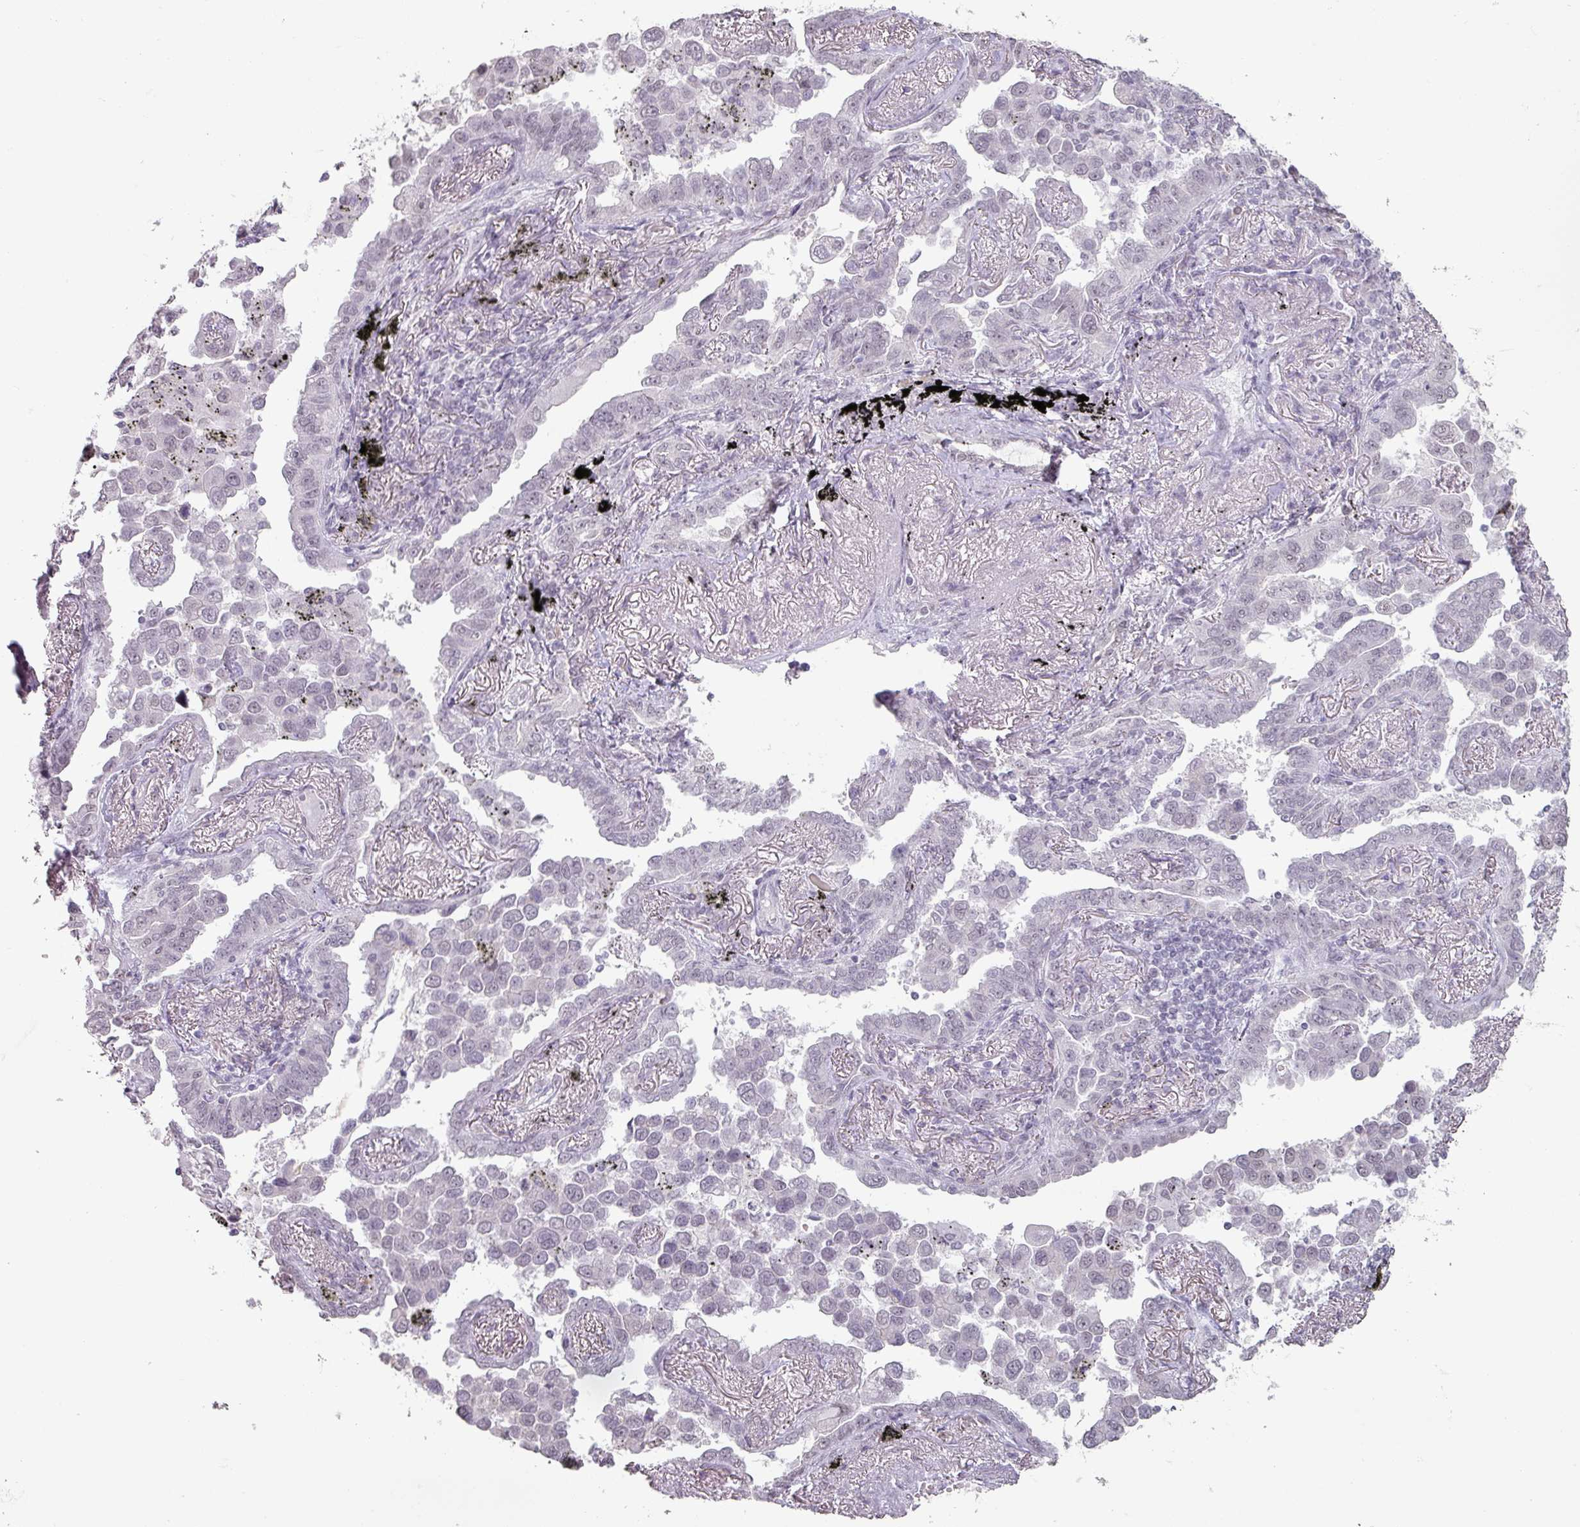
{"staining": {"intensity": "negative", "quantity": "none", "location": "none"}, "tissue": "lung cancer", "cell_type": "Tumor cells", "image_type": "cancer", "snomed": [{"axis": "morphology", "description": "Adenocarcinoma, NOS"}, {"axis": "topography", "description": "Lung"}], "caption": "This is an immunohistochemistry micrograph of human lung adenocarcinoma. There is no positivity in tumor cells.", "gene": "SPRR1A", "patient": {"sex": "male", "age": 67}}